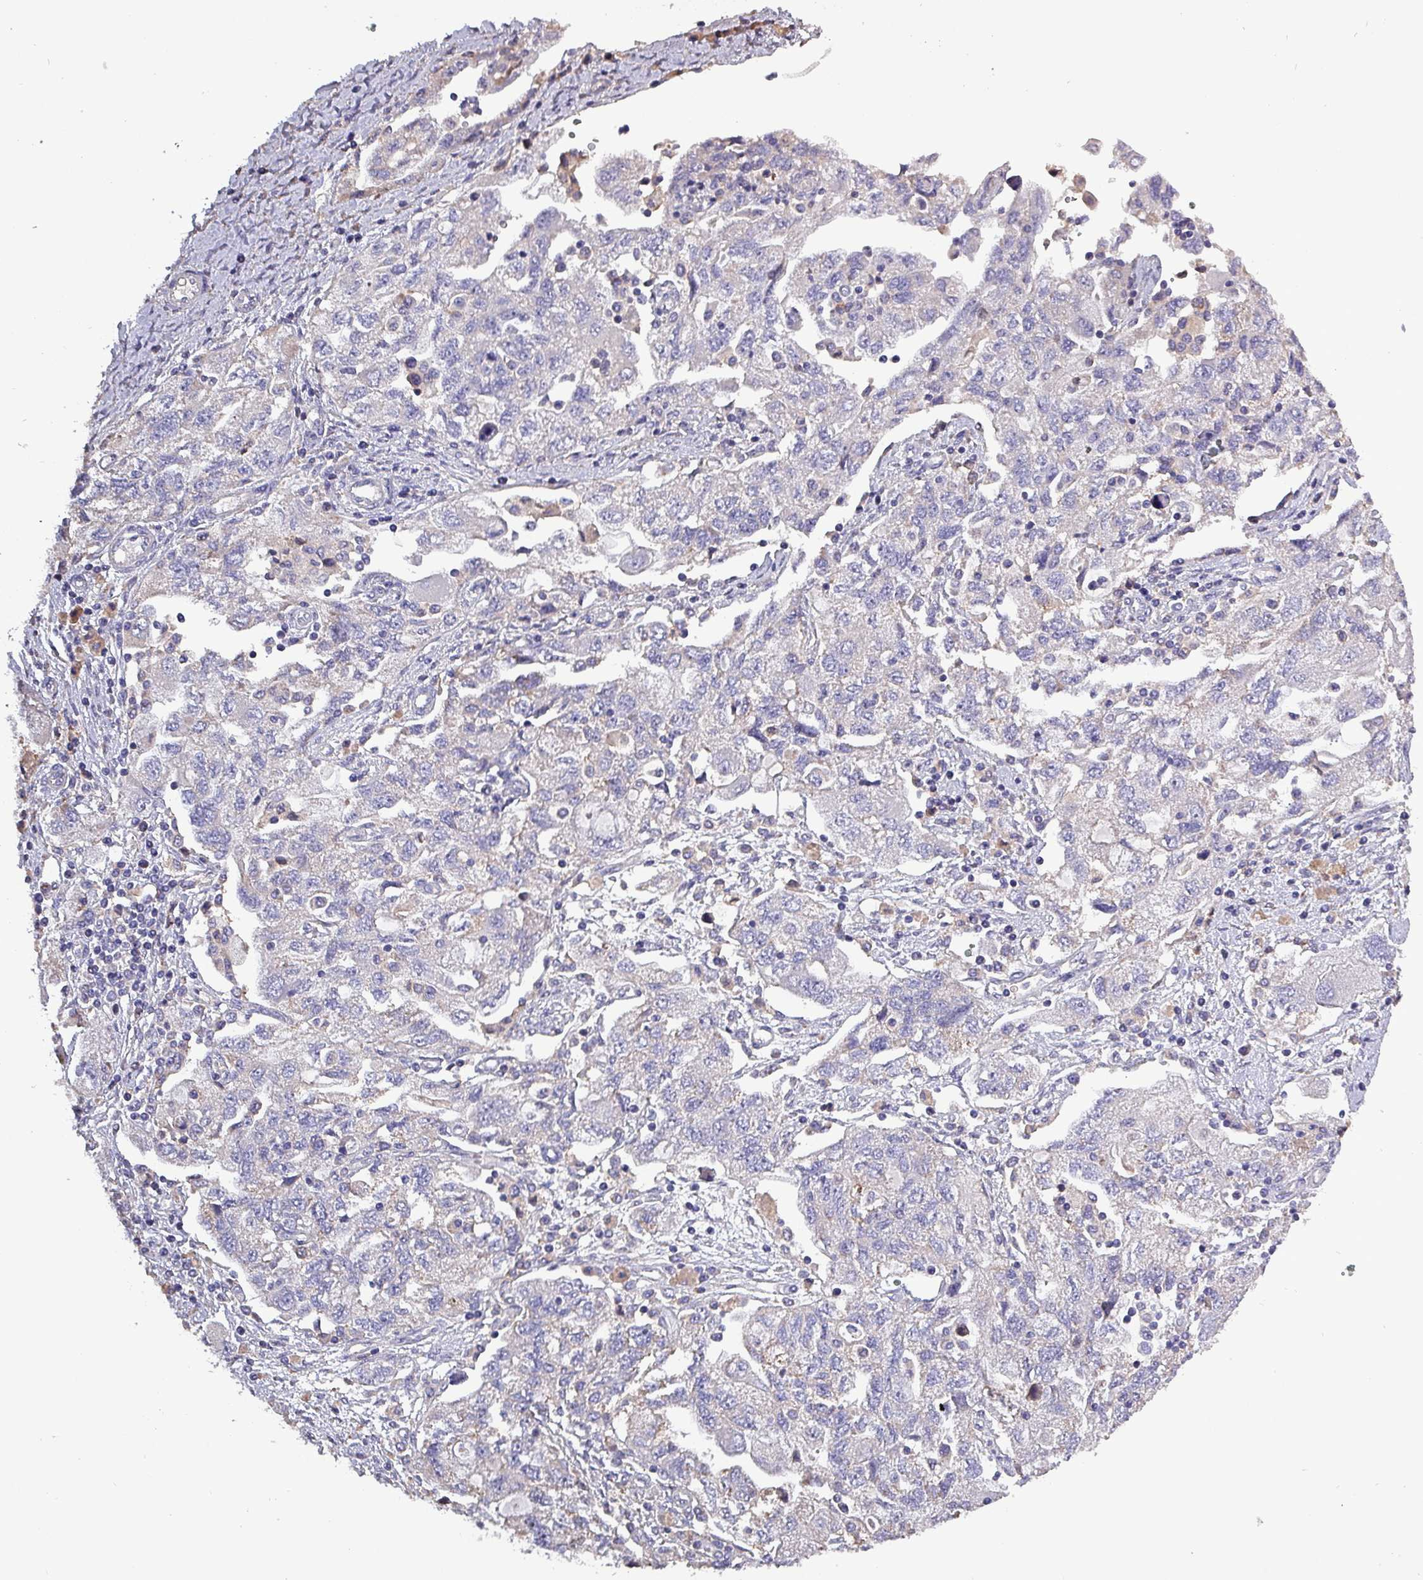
{"staining": {"intensity": "negative", "quantity": "none", "location": "none"}, "tissue": "ovarian cancer", "cell_type": "Tumor cells", "image_type": "cancer", "snomed": [{"axis": "morphology", "description": "Carcinoma, NOS"}, {"axis": "morphology", "description": "Cystadenocarcinoma, serous, NOS"}, {"axis": "topography", "description": "Ovary"}], "caption": "Tumor cells are negative for protein expression in human ovarian cancer (serous cystadenocarcinoma). Nuclei are stained in blue.", "gene": "HTRA4", "patient": {"sex": "female", "age": 69}}